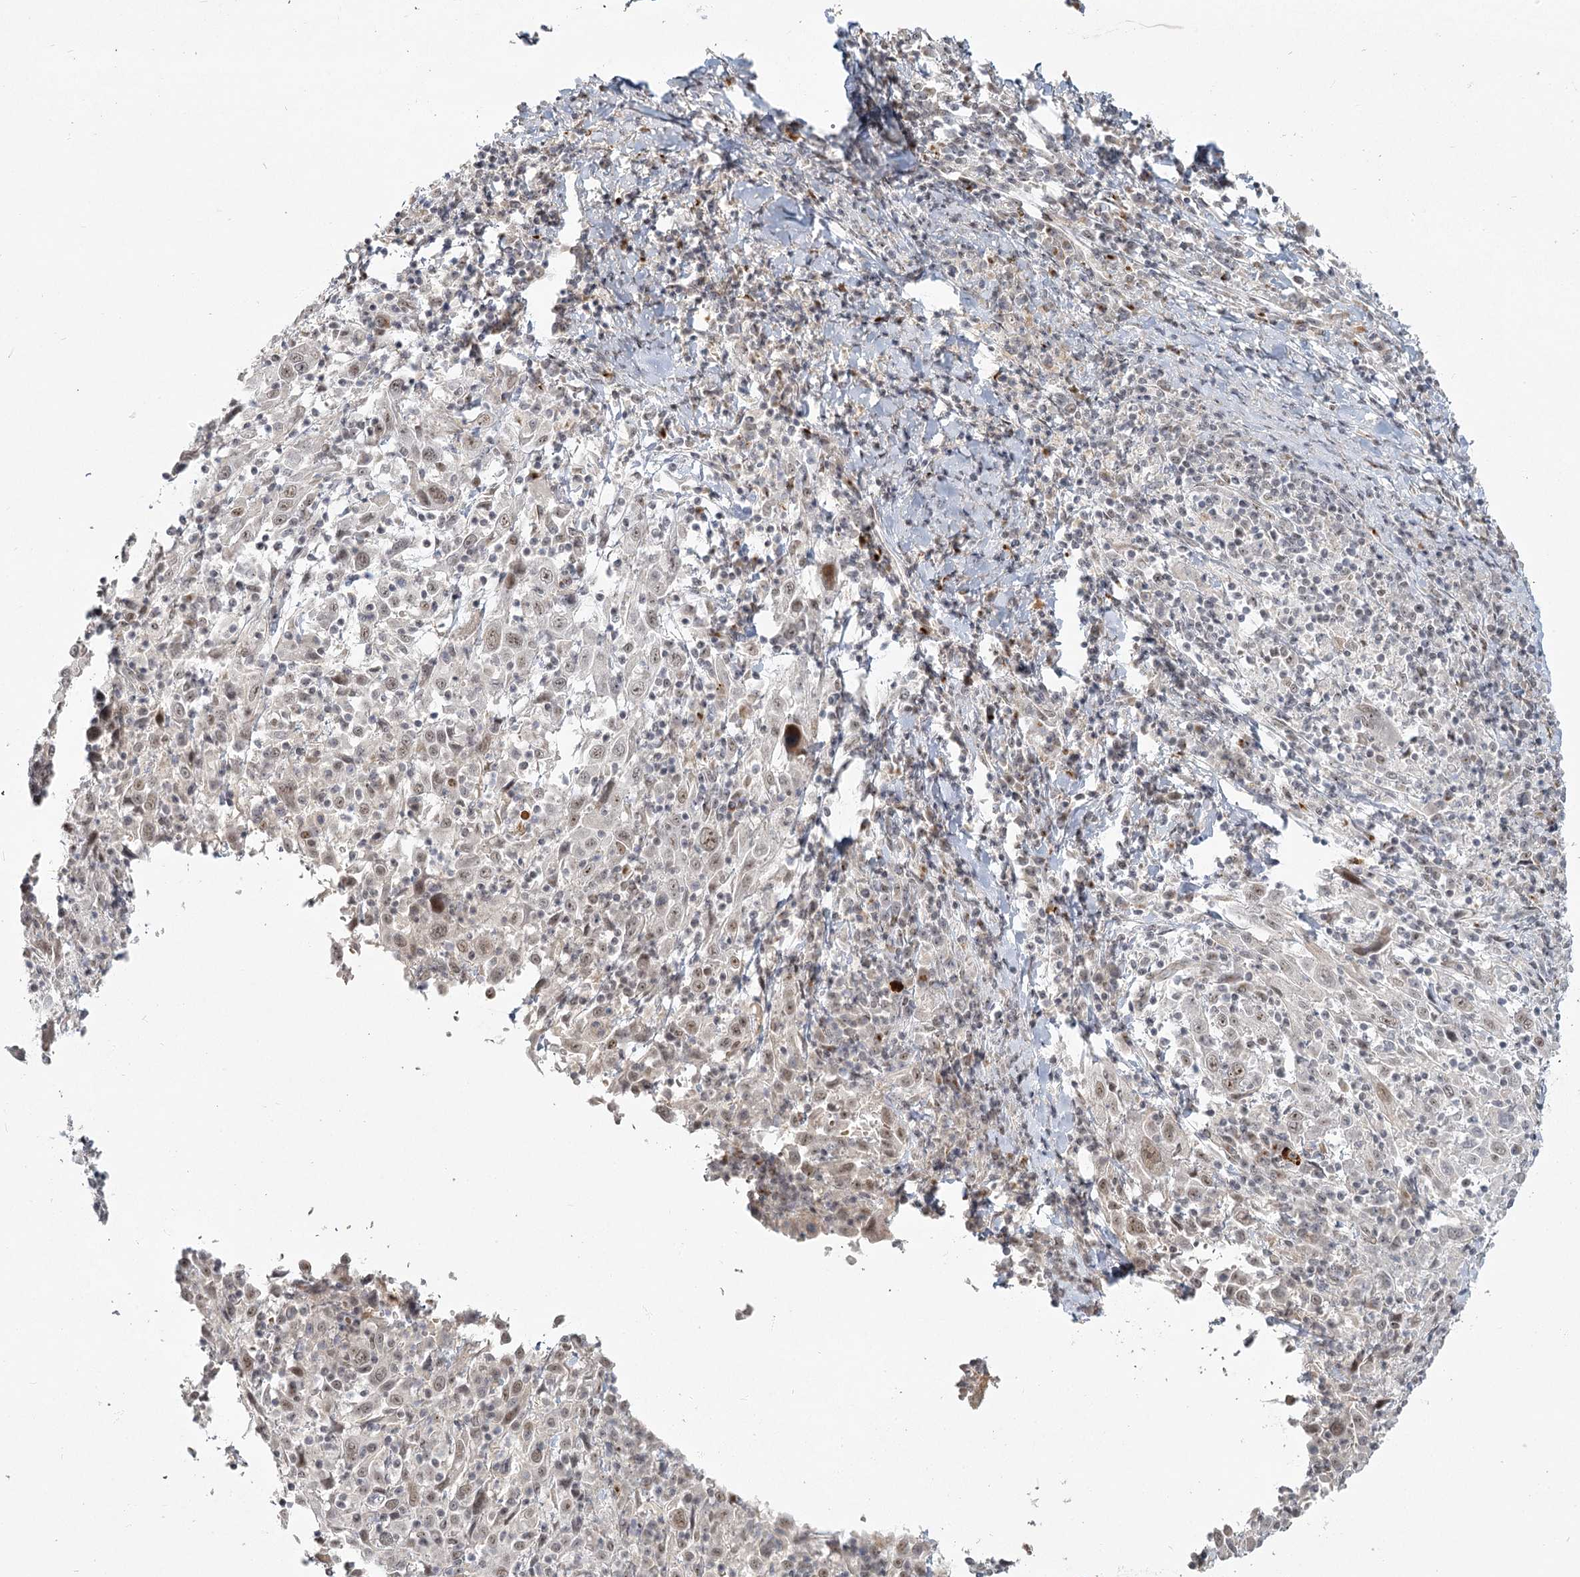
{"staining": {"intensity": "weak", "quantity": "25%-75%", "location": "cytoplasmic/membranous,nuclear"}, "tissue": "cervical cancer", "cell_type": "Tumor cells", "image_type": "cancer", "snomed": [{"axis": "morphology", "description": "Squamous cell carcinoma, NOS"}, {"axis": "topography", "description": "Cervix"}], "caption": "Immunohistochemical staining of cervical squamous cell carcinoma exhibits low levels of weak cytoplasmic/membranous and nuclear positivity in approximately 25%-75% of tumor cells.", "gene": "EXOSC7", "patient": {"sex": "female", "age": 46}}